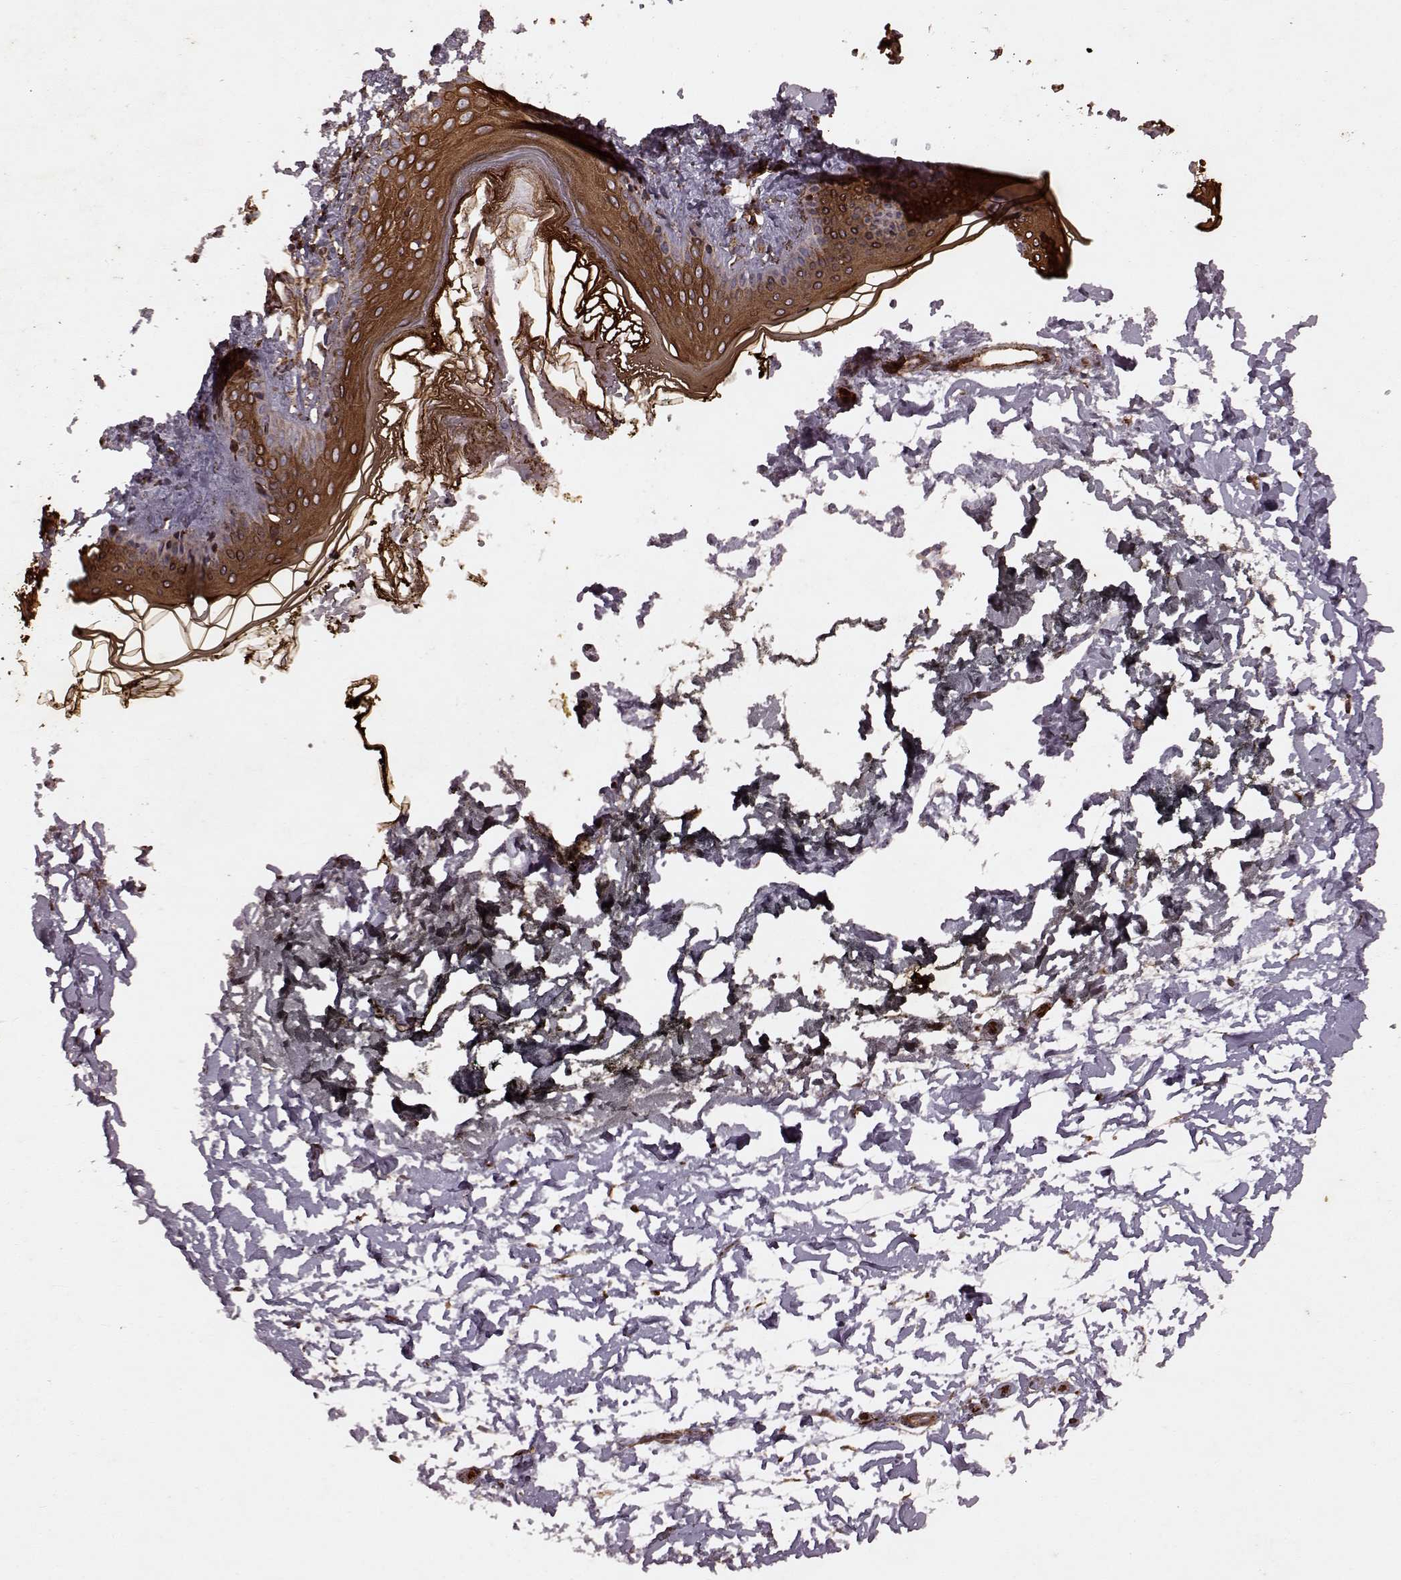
{"staining": {"intensity": "strong", "quantity": ">75%", "location": "cytoplasmic/membranous"}, "tissue": "skin", "cell_type": "Fibroblasts", "image_type": "normal", "snomed": [{"axis": "morphology", "description": "Normal tissue, NOS"}, {"axis": "topography", "description": "Skin"}], "caption": "Approximately >75% of fibroblasts in normal skin exhibit strong cytoplasmic/membranous protein staining as visualized by brown immunohistochemical staining.", "gene": "ENSG00000285130", "patient": {"sex": "female", "age": 34}}